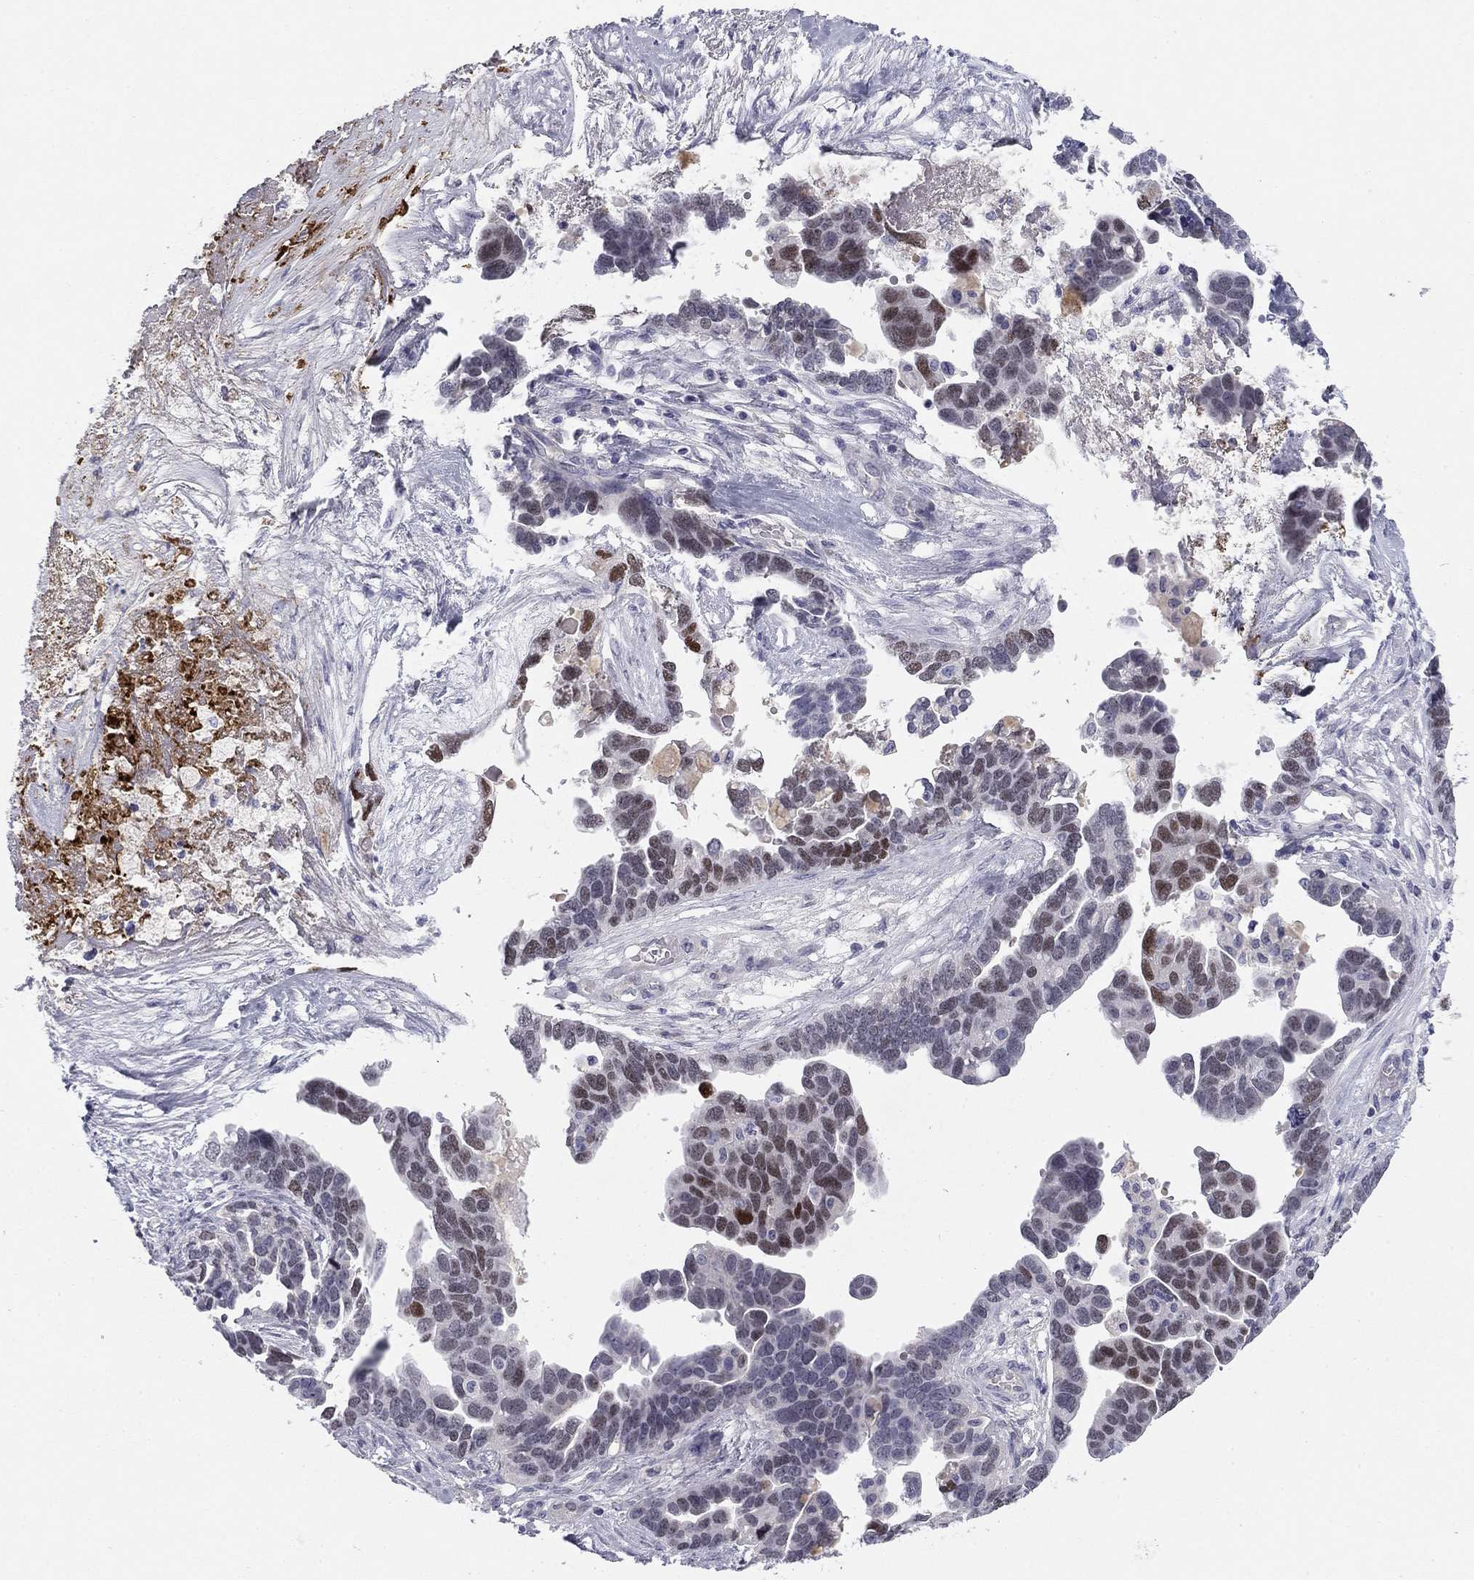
{"staining": {"intensity": "moderate", "quantity": "<25%", "location": "nuclear"}, "tissue": "ovarian cancer", "cell_type": "Tumor cells", "image_type": "cancer", "snomed": [{"axis": "morphology", "description": "Cystadenocarcinoma, serous, NOS"}, {"axis": "topography", "description": "Ovary"}], "caption": "A histopathology image of ovarian cancer stained for a protein shows moderate nuclear brown staining in tumor cells.", "gene": "TFAP2B", "patient": {"sex": "female", "age": 54}}